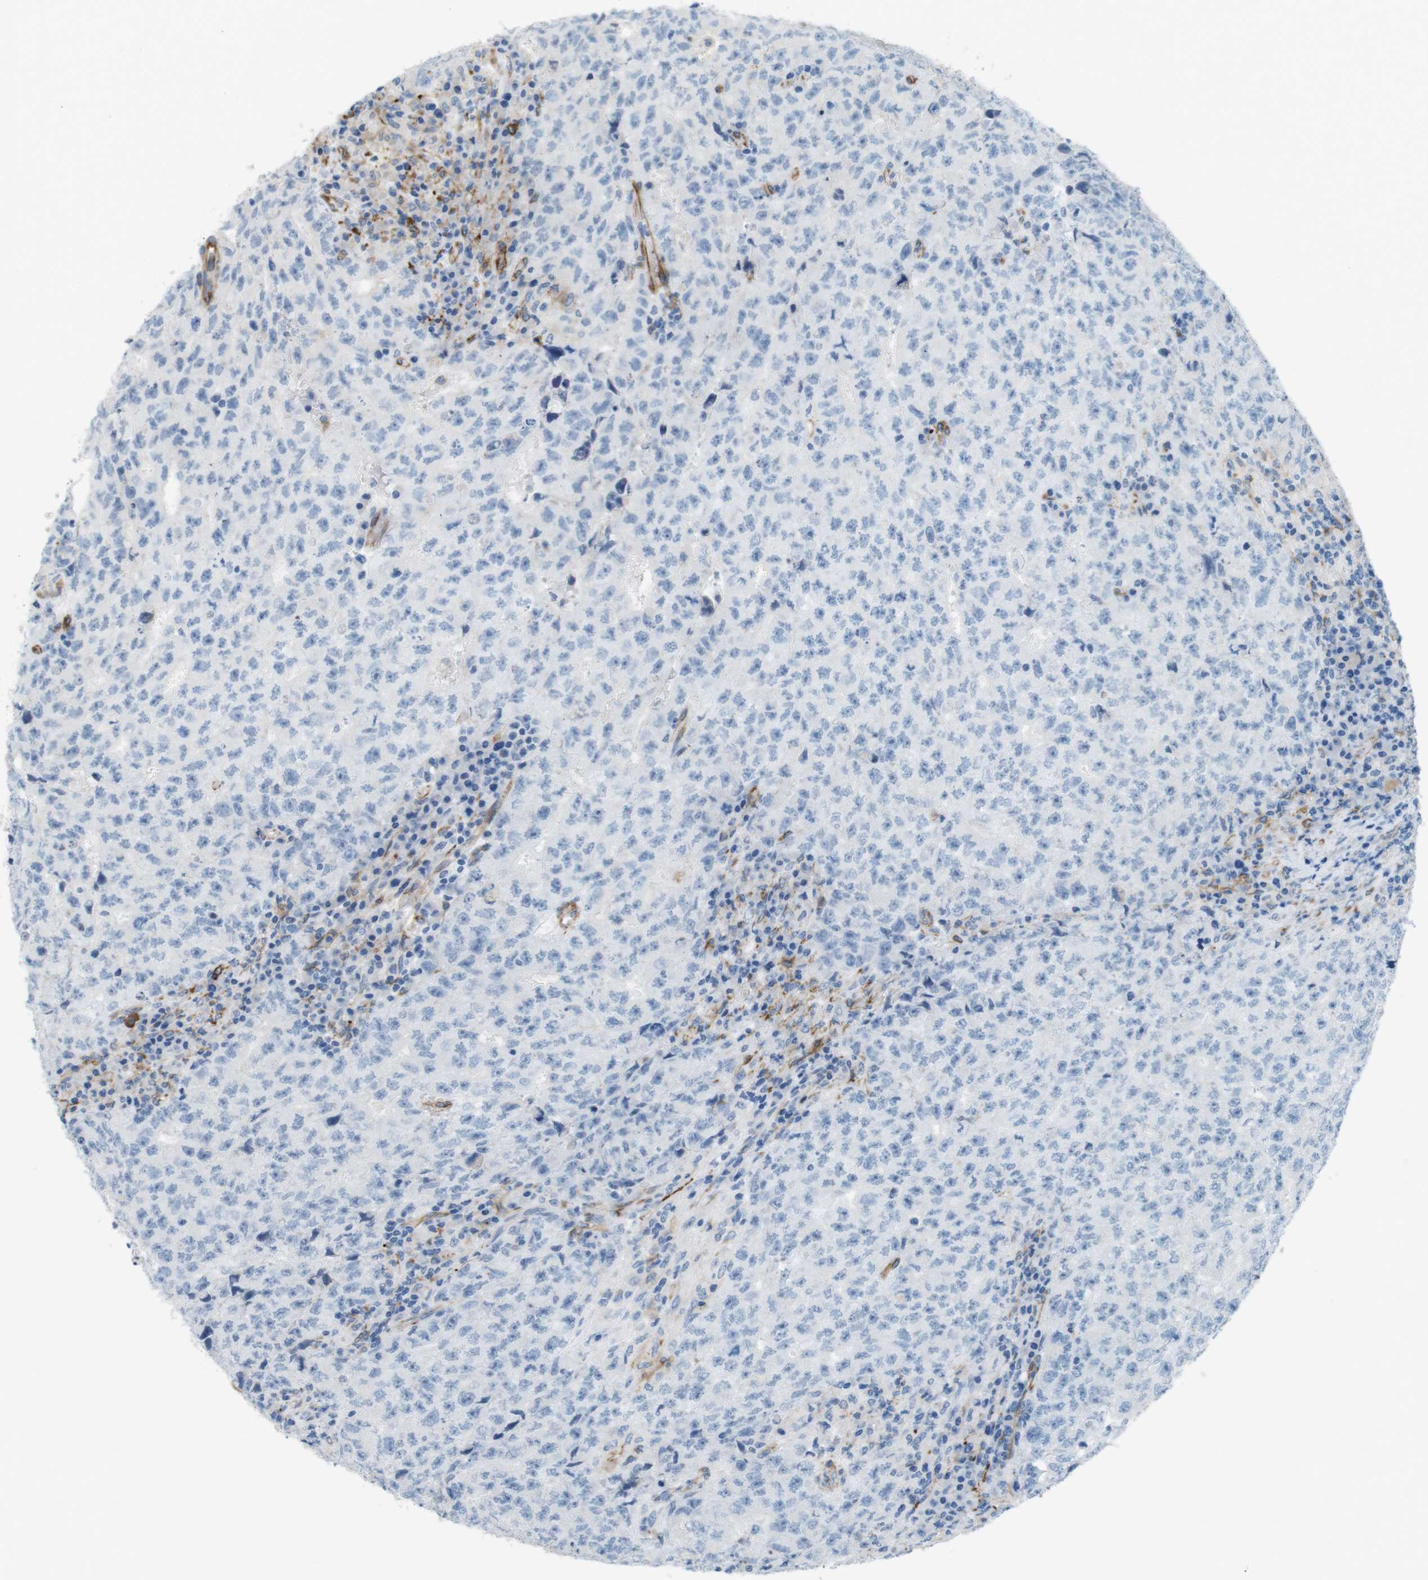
{"staining": {"intensity": "negative", "quantity": "none", "location": "none"}, "tissue": "testis cancer", "cell_type": "Tumor cells", "image_type": "cancer", "snomed": [{"axis": "morphology", "description": "Necrosis, NOS"}, {"axis": "morphology", "description": "Carcinoma, Embryonal, NOS"}, {"axis": "topography", "description": "Testis"}], "caption": "A histopathology image of human testis embryonal carcinoma is negative for staining in tumor cells.", "gene": "MYH9", "patient": {"sex": "male", "age": 19}}